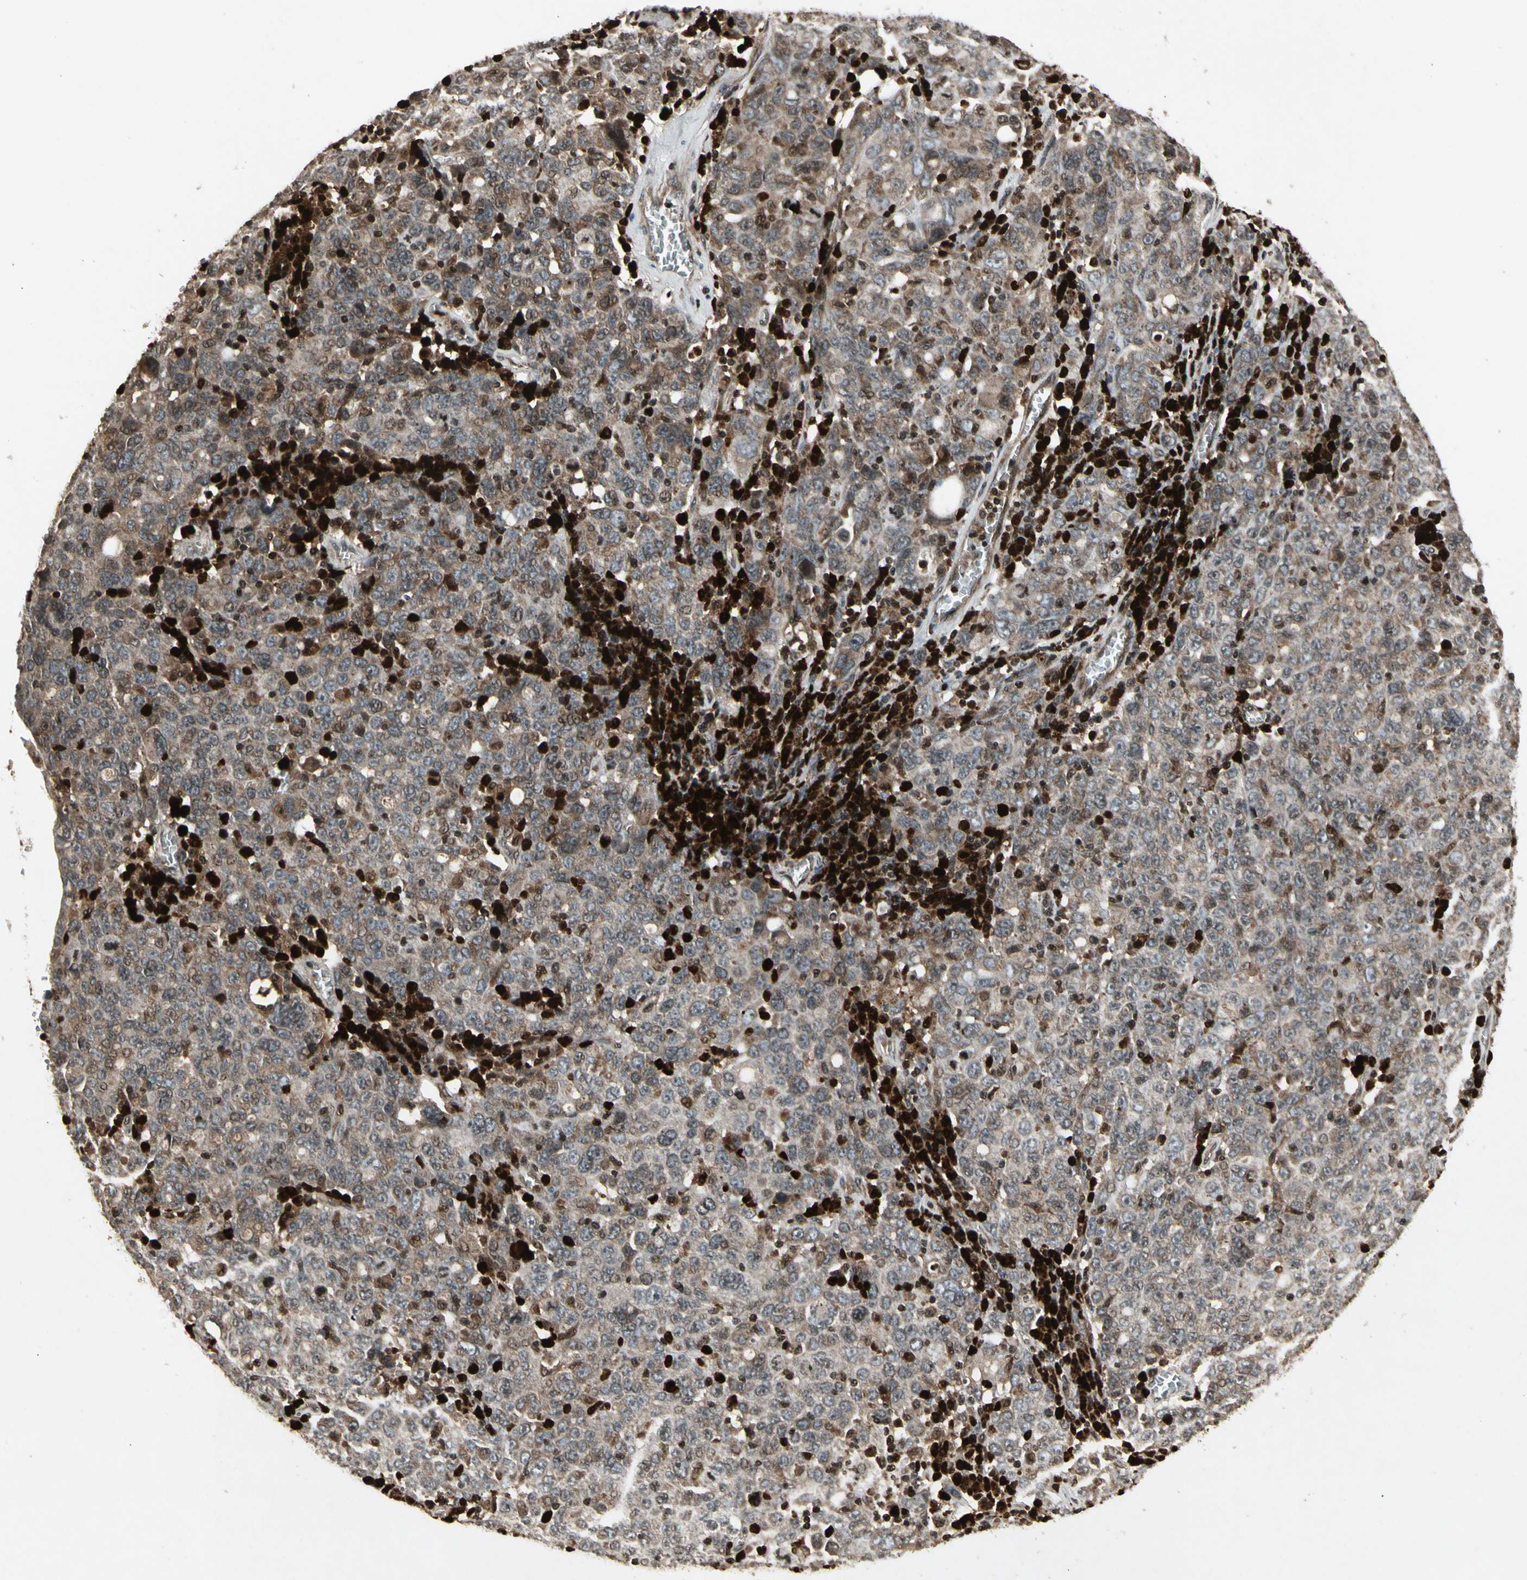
{"staining": {"intensity": "moderate", "quantity": ">75%", "location": "cytoplasmic/membranous"}, "tissue": "ovarian cancer", "cell_type": "Tumor cells", "image_type": "cancer", "snomed": [{"axis": "morphology", "description": "Carcinoma, endometroid"}, {"axis": "topography", "description": "Ovary"}], "caption": "Moderate cytoplasmic/membranous protein staining is identified in about >75% of tumor cells in ovarian cancer.", "gene": "GLRX", "patient": {"sex": "female", "age": 62}}